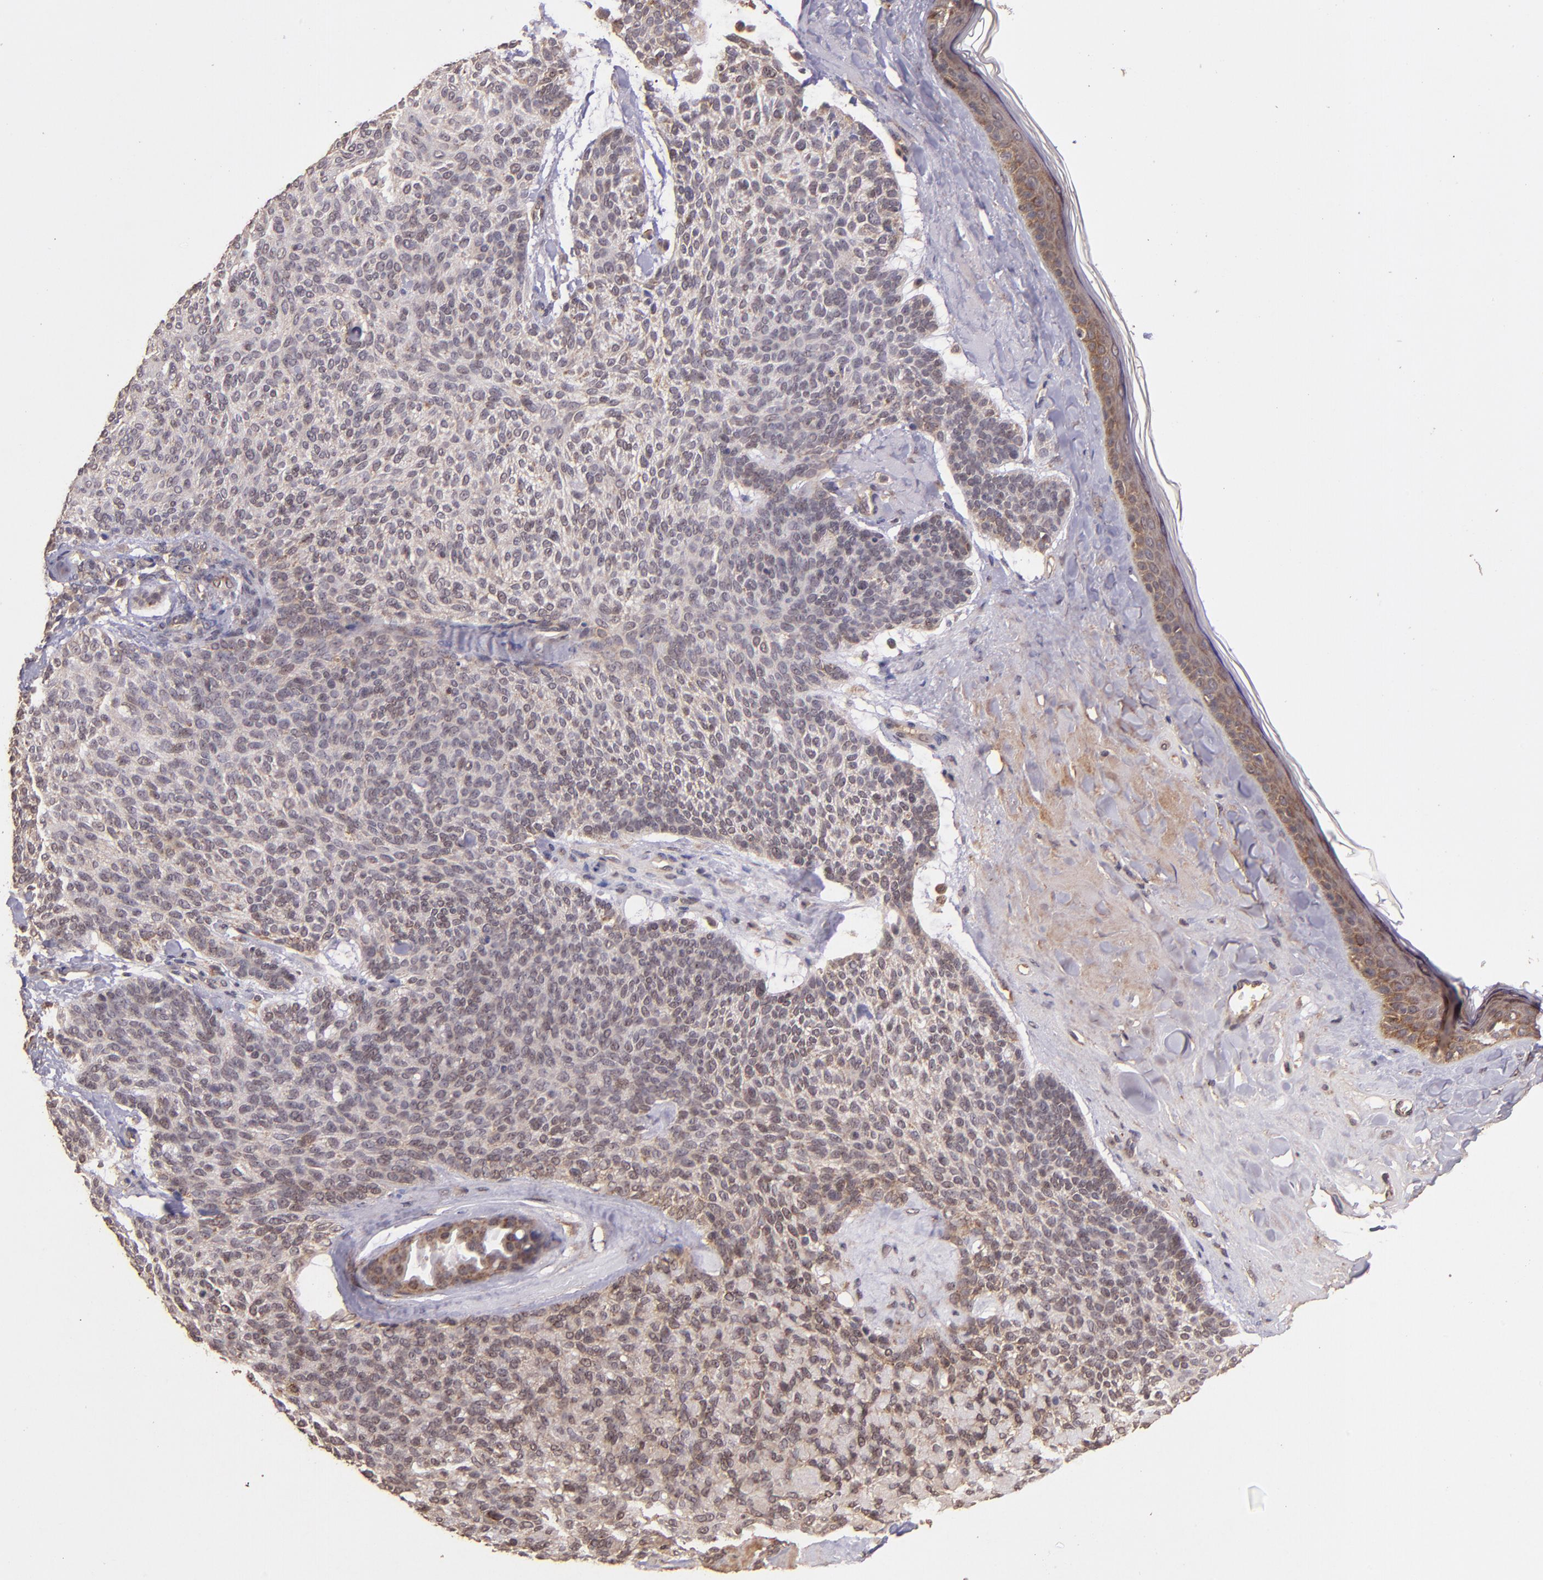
{"staining": {"intensity": "weak", "quantity": "25%-75%", "location": "cytoplasmic/membranous"}, "tissue": "skin cancer", "cell_type": "Tumor cells", "image_type": "cancer", "snomed": [{"axis": "morphology", "description": "Normal tissue, NOS"}, {"axis": "morphology", "description": "Basal cell carcinoma"}, {"axis": "topography", "description": "Skin"}], "caption": "Basal cell carcinoma (skin) stained with immunohistochemistry (IHC) displays weak cytoplasmic/membranous expression in approximately 25%-75% of tumor cells.", "gene": "USP51", "patient": {"sex": "female", "age": 70}}